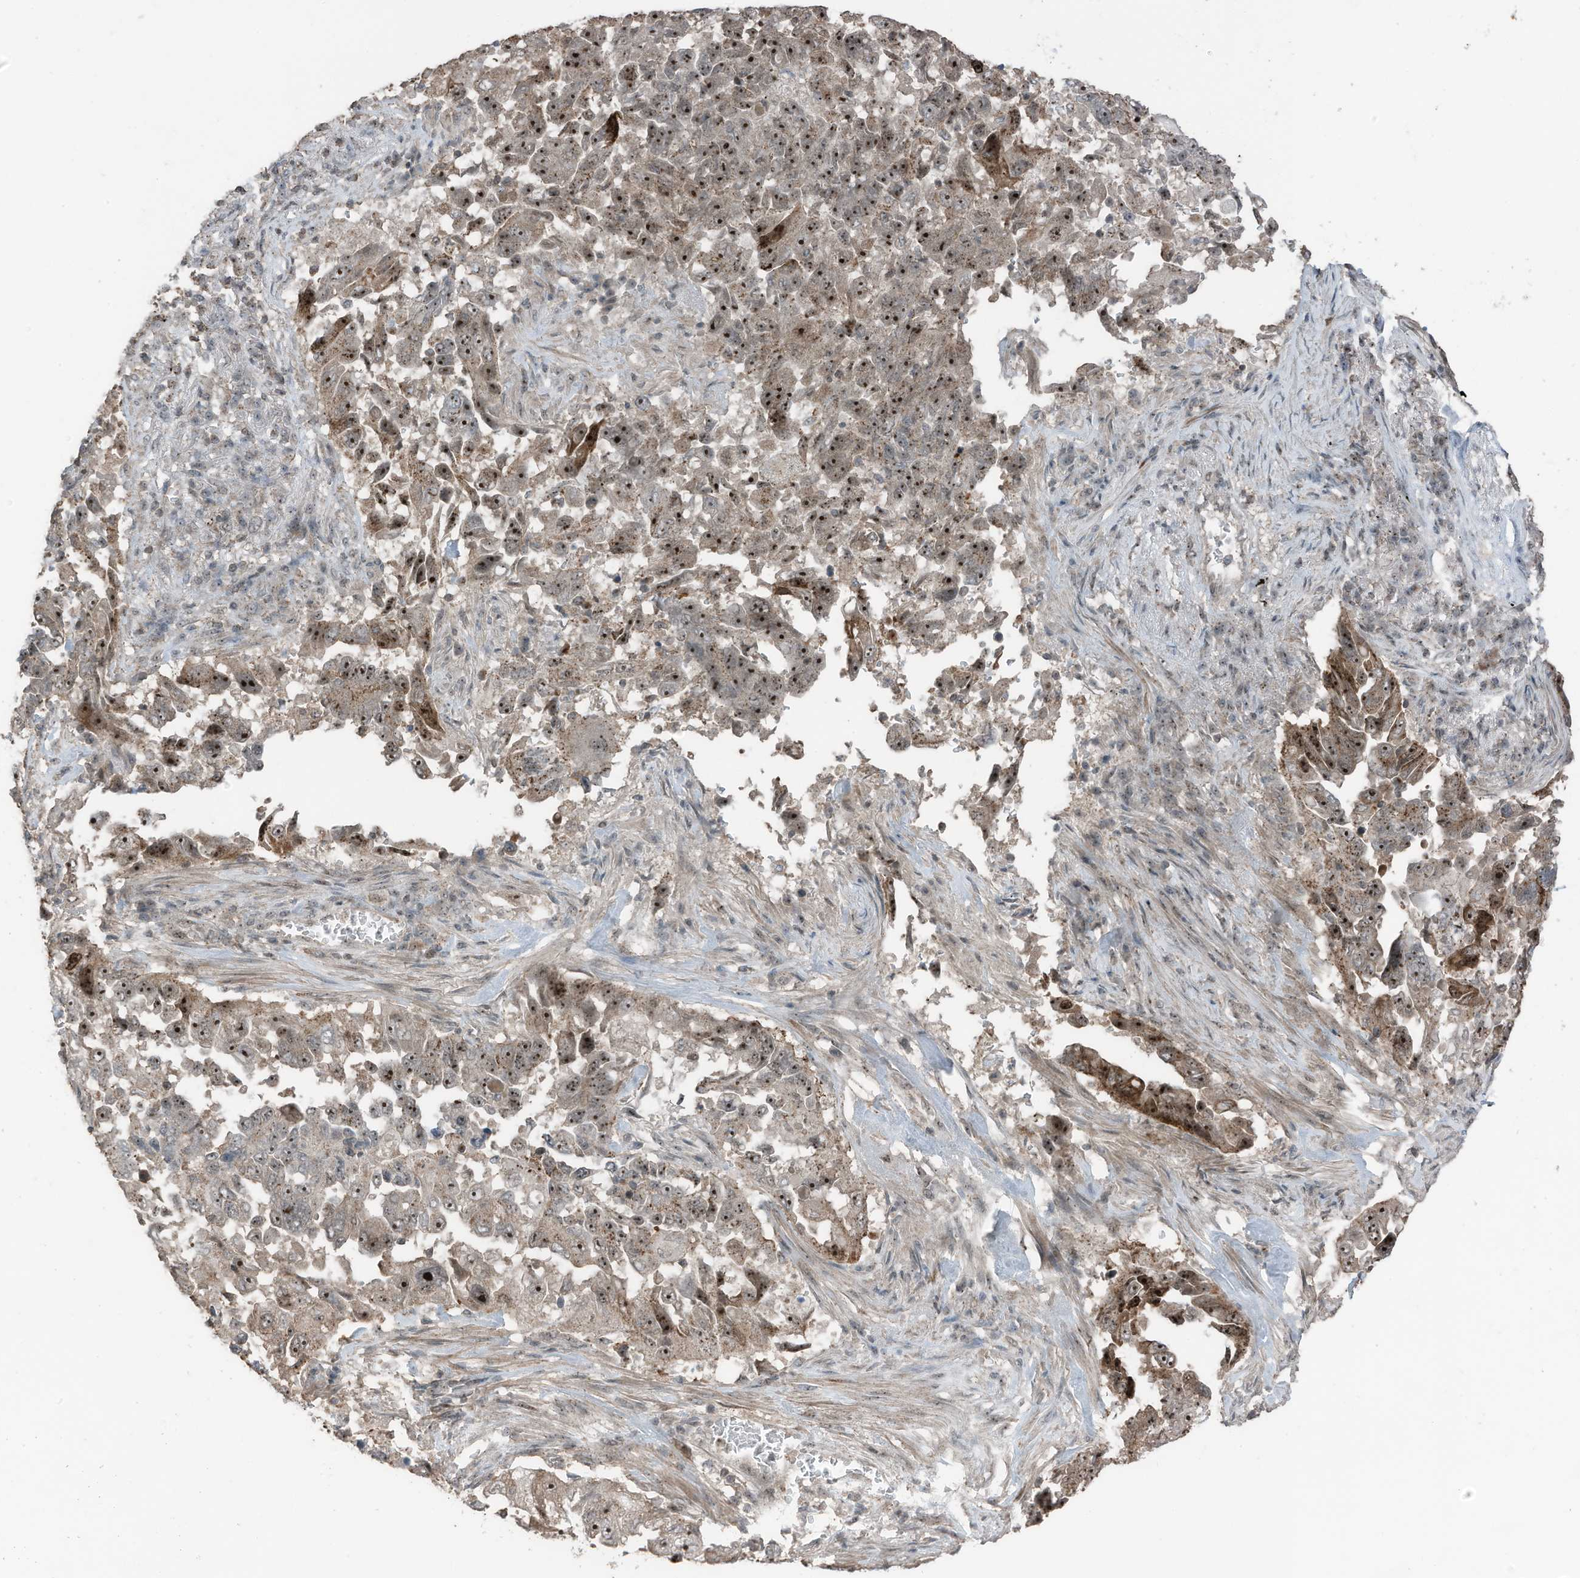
{"staining": {"intensity": "strong", "quantity": ">75%", "location": "cytoplasmic/membranous,nuclear"}, "tissue": "lung cancer", "cell_type": "Tumor cells", "image_type": "cancer", "snomed": [{"axis": "morphology", "description": "Adenocarcinoma, NOS"}, {"axis": "topography", "description": "Lung"}], "caption": "Immunohistochemical staining of human lung cancer (adenocarcinoma) displays strong cytoplasmic/membranous and nuclear protein expression in approximately >75% of tumor cells.", "gene": "UTP3", "patient": {"sex": "female", "age": 51}}